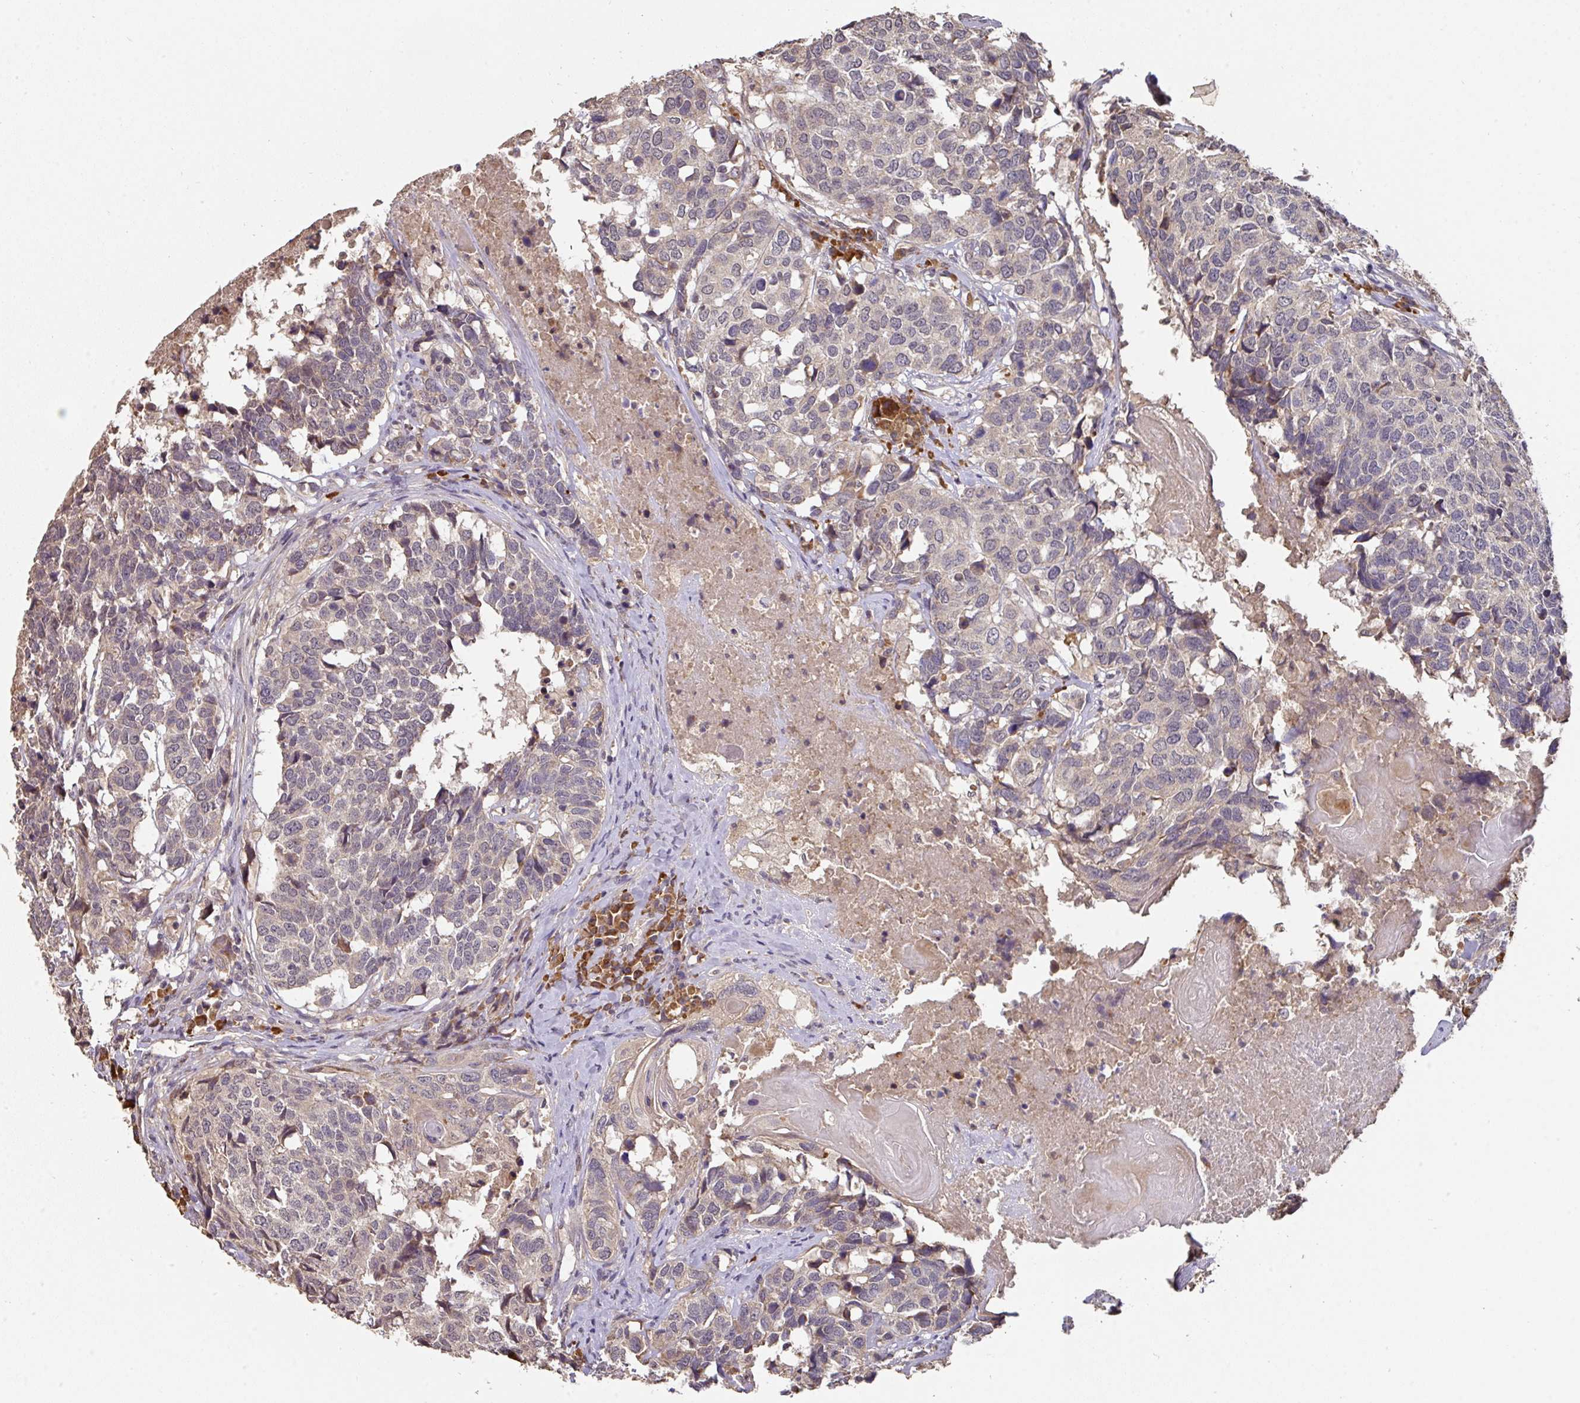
{"staining": {"intensity": "negative", "quantity": "none", "location": "none"}, "tissue": "head and neck cancer", "cell_type": "Tumor cells", "image_type": "cancer", "snomed": [{"axis": "morphology", "description": "Squamous cell carcinoma, NOS"}, {"axis": "topography", "description": "Head-Neck"}], "caption": "A high-resolution histopathology image shows immunohistochemistry staining of head and neck cancer, which shows no significant positivity in tumor cells.", "gene": "ACVR2B", "patient": {"sex": "male", "age": 66}}